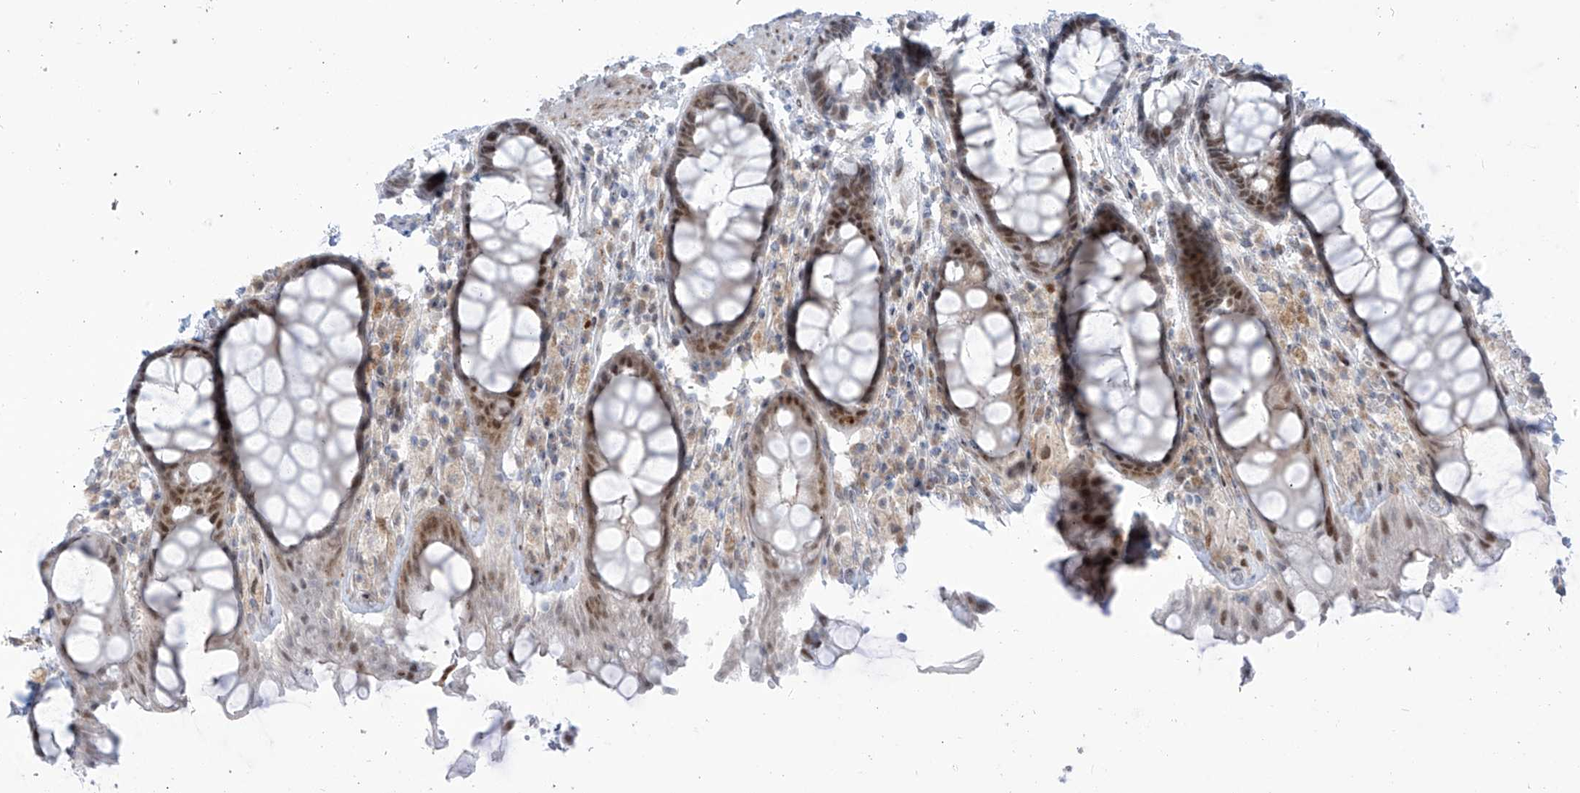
{"staining": {"intensity": "moderate", "quantity": ">75%", "location": "nuclear"}, "tissue": "rectum", "cell_type": "Glandular cells", "image_type": "normal", "snomed": [{"axis": "morphology", "description": "Normal tissue, NOS"}, {"axis": "topography", "description": "Rectum"}], "caption": "Immunohistochemical staining of benign rectum reveals >75% levels of moderate nuclear protein positivity in approximately >75% of glandular cells.", "gene": "LIN9", "patient": {"sex": "male", "age": 64}}